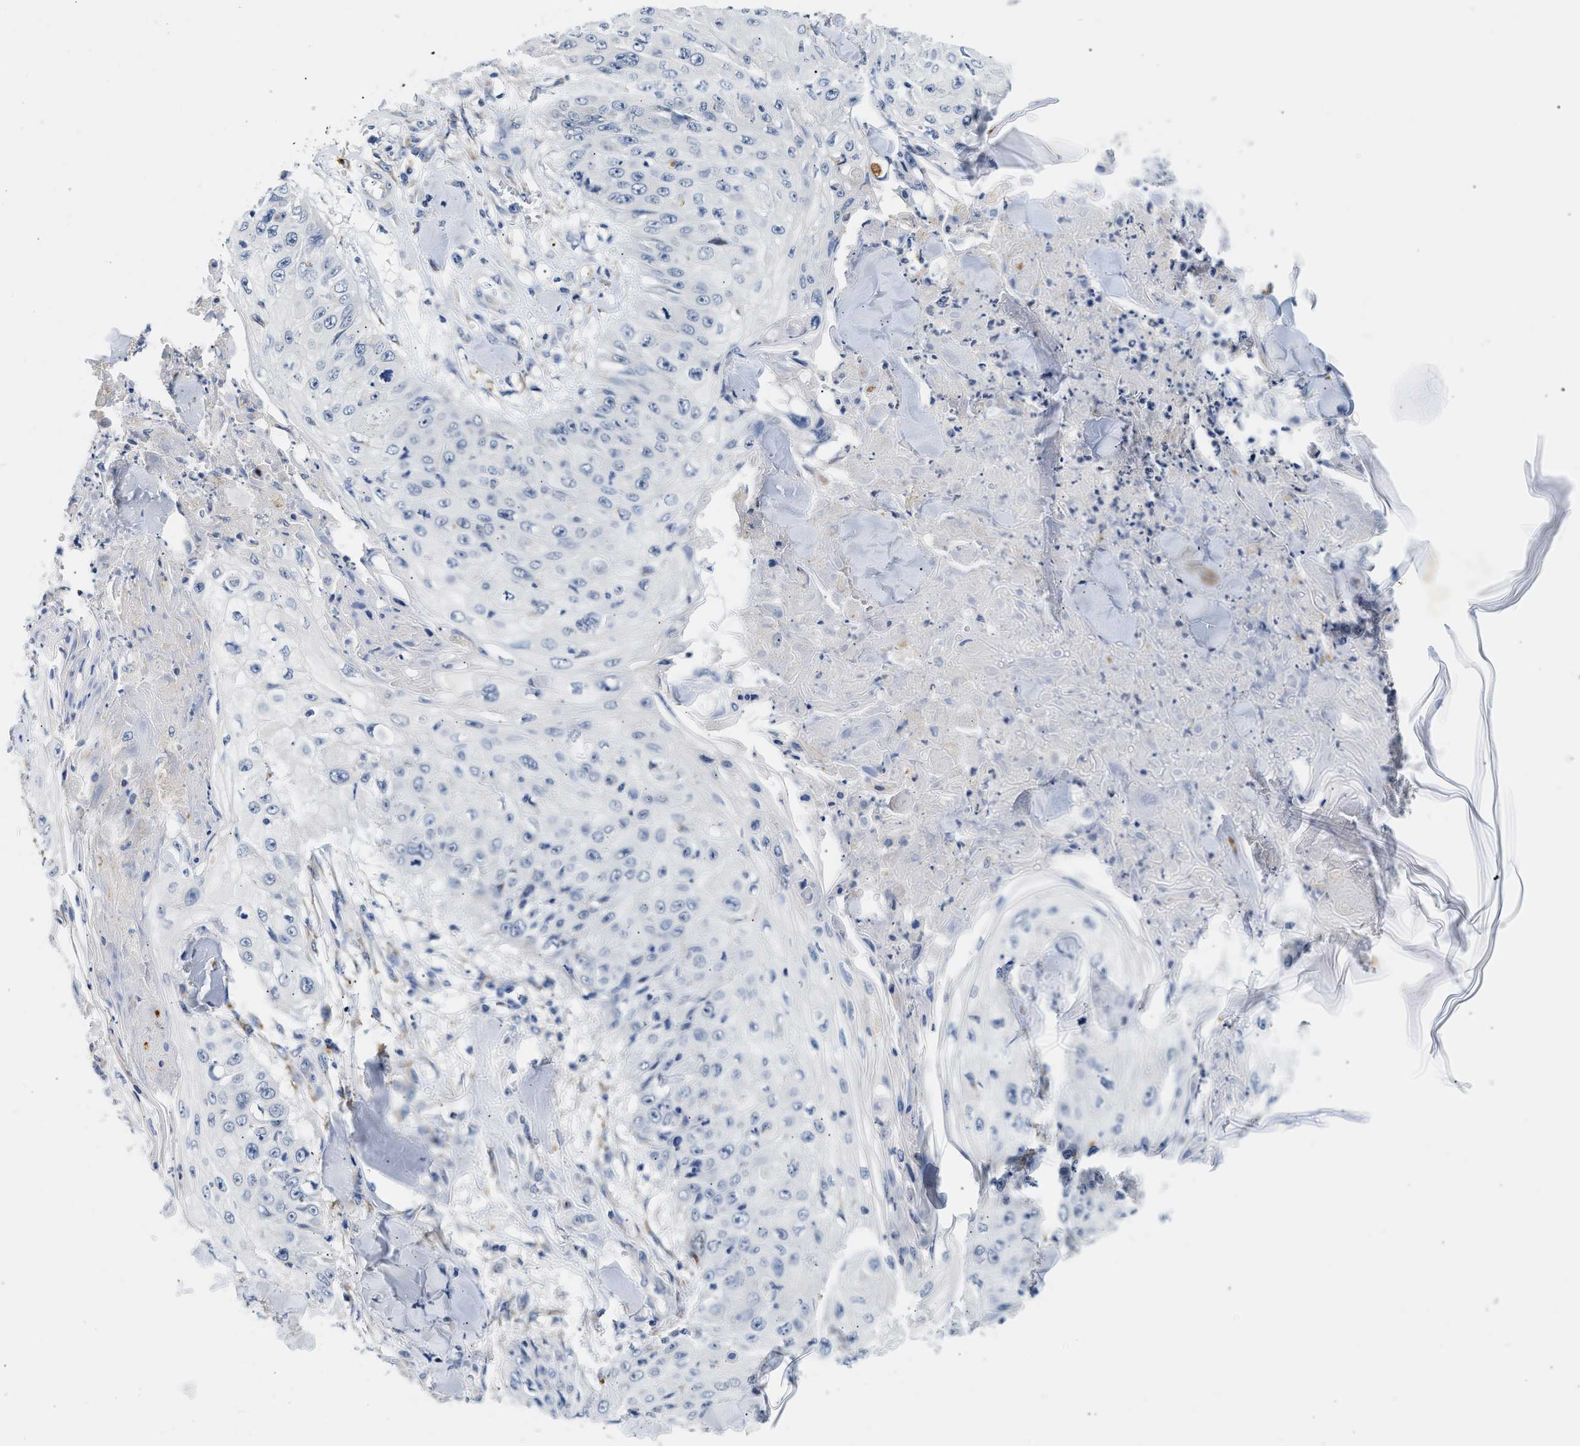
{"staining": {"intensity": "negative", "quantity": "none", "location": "none"}, "tissue": "skin cancer", "cell_type": "Tumor cells", "image_type": "cancer", "snomed": [{"axis": "morphology", "description": "Squamous cell carcinoma, NOS"}, {"axis": "topography", "description": "Skin"}], "caption": "The photomicrograph exhibits no significant positivity in tumor cells of skin squamous cell carcinoma.", "gene": "PPM1L", "patient": {"sex": "male", "age": 86}}